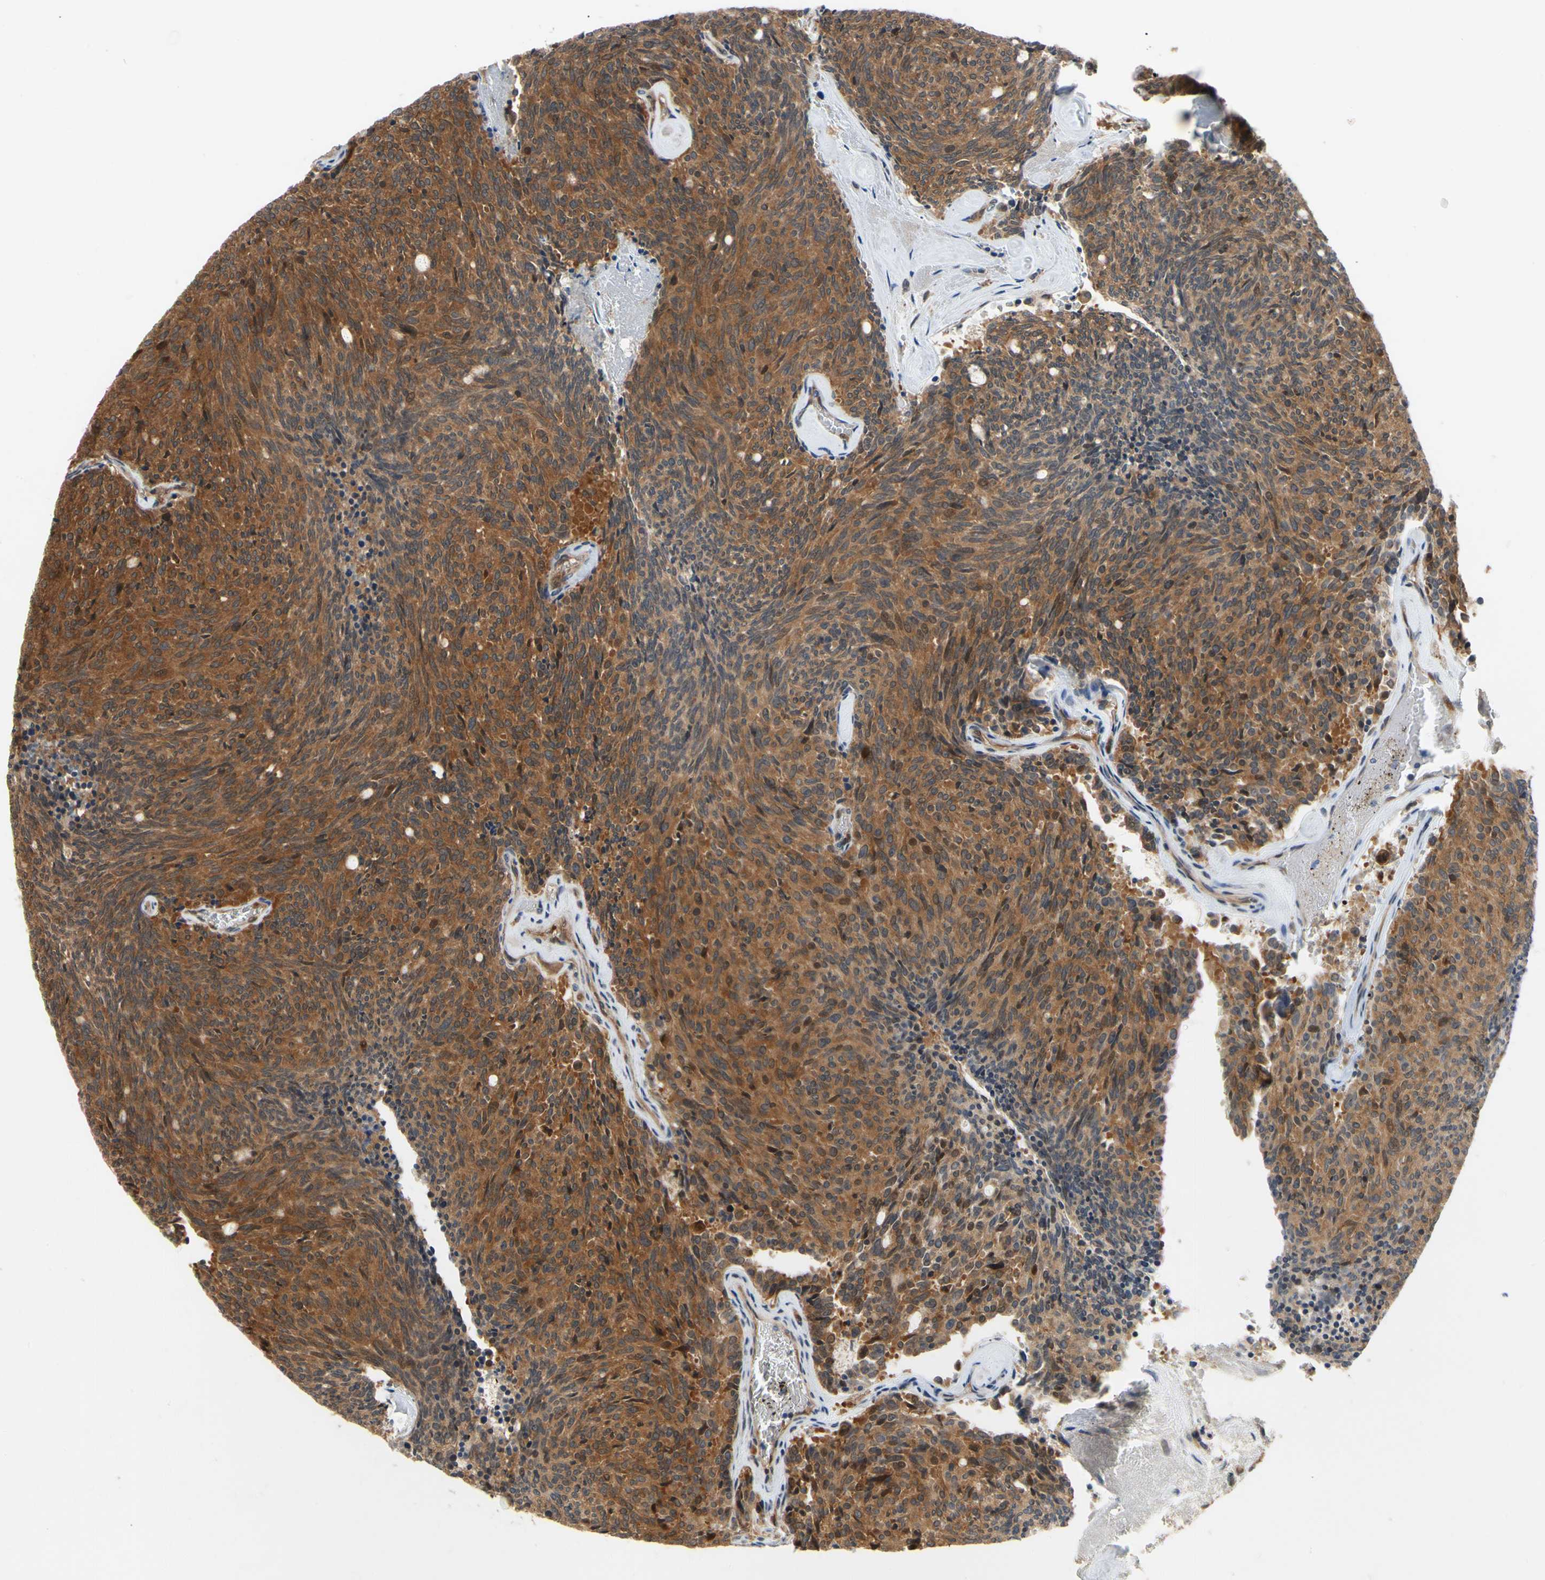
{"staining": {"intensity": "strong", "quantity": ">75%", "location": "cytoplasmic/membranous"}, "tissue": "carcinoid", "cell_type": "Tumor cells", "image_type": "cancer", "snomed": [{"axis": "morphology", "description": "Carcinoid, malignant, NOS"}, {"axis": "topography", "description": "Pancreas"}], "caption": "Malignant carcinoid stained with a brown dye reveals strong cytoplasmic/membranous positive expression in about >75% of tumor cells.", "gene": "TDRP", "patient": {"sex": "female", "age": 54}}